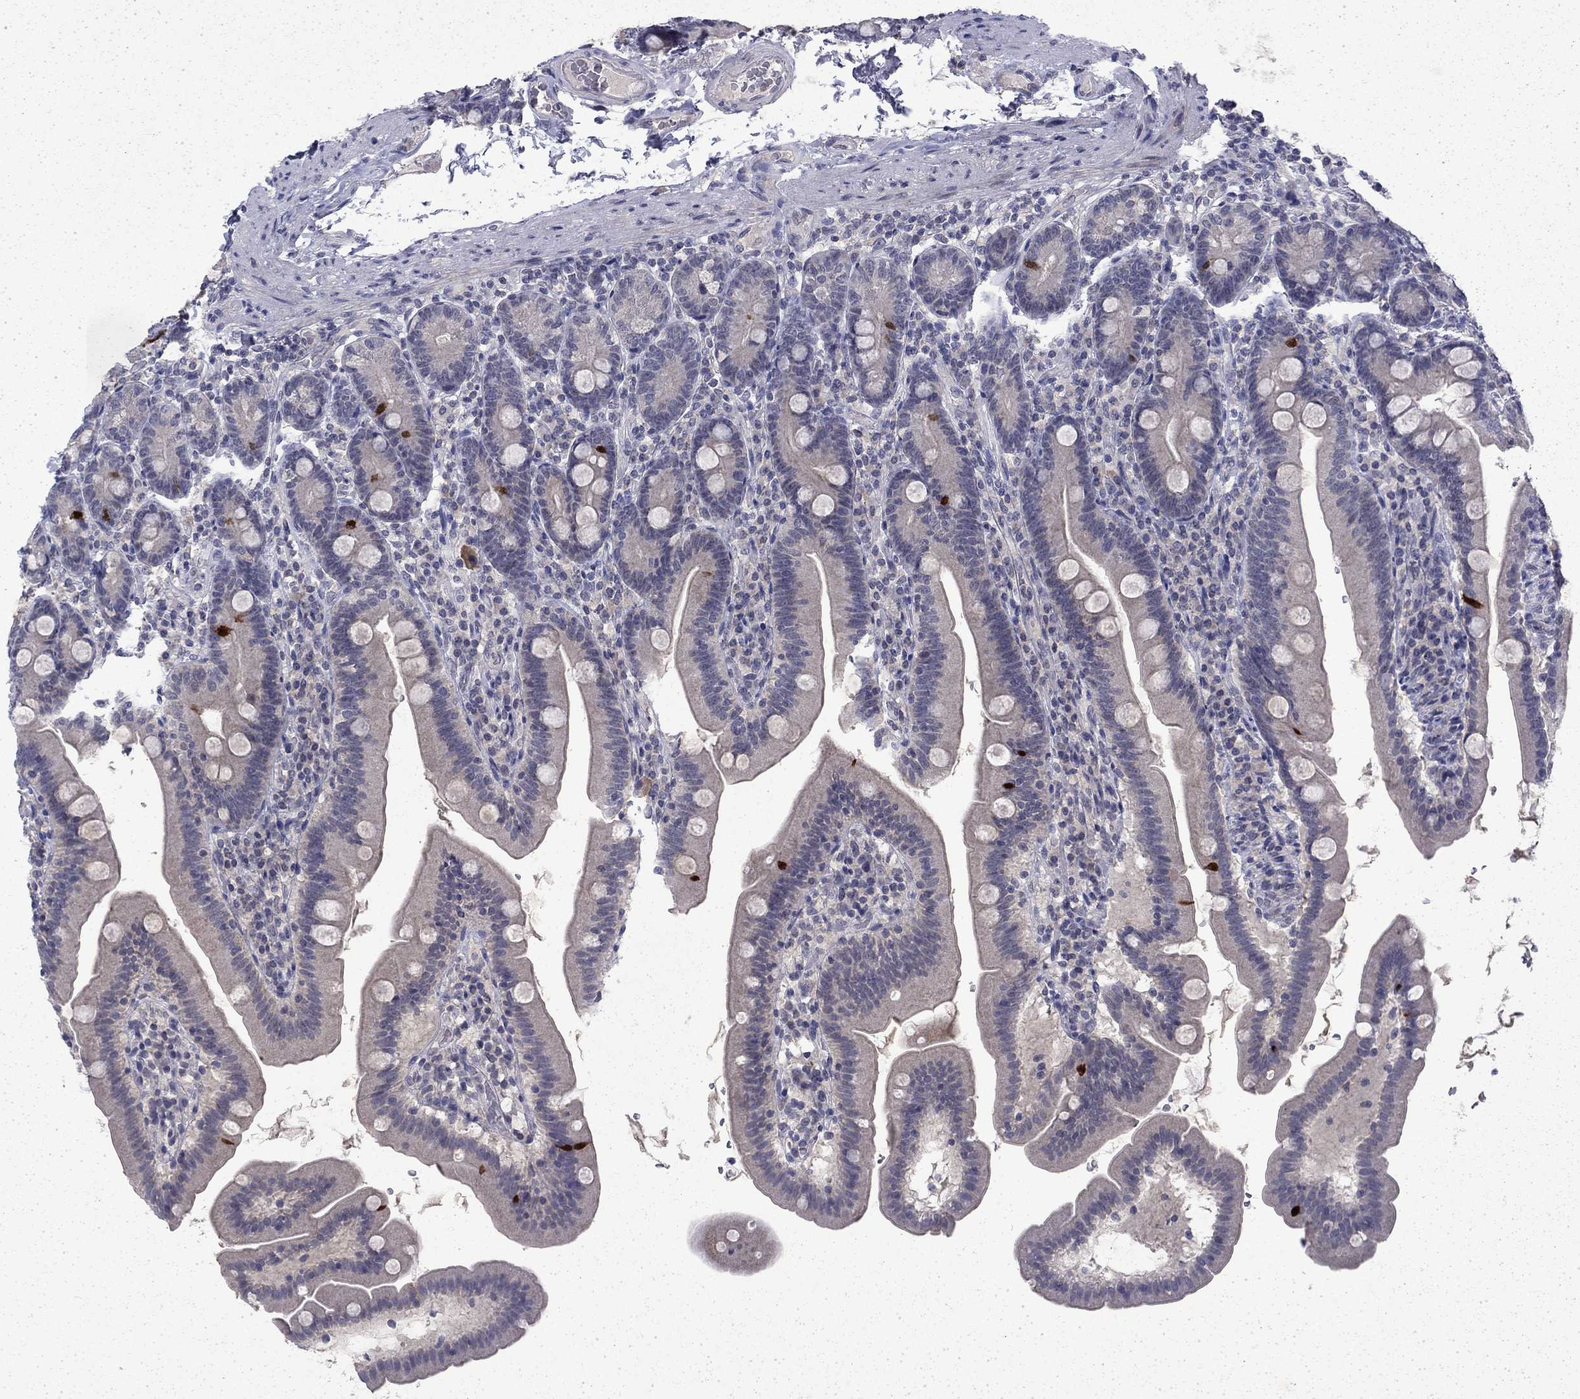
{"staining": {"intensity": "strong", "quantity": "<25%", "location": "cytoplasmic/membranous"}, "tissue": "duodenum", "cell_type": "Glandular cells", "image_type": "normal", "snomed": [{"axis": "morphology", "description": "Normal tissue, NOS"}, {"axis": "topography", "description": "Duodenum"}], "caption": "IHC staining of normal duodenum, which demonstrates medium levels of strong cytoplasmic/membranous expression in about <25% of glandular cells indicating strong cytoplasmic/membranous protein staining. The staining was performed using DAB (3,3'-diaminobenzidine) (brown) for protein detection and nuclei were counterstained in hematoxylin (blue).", "gene": "CHAT", "patient": {"sex": "female", "age": 67}}